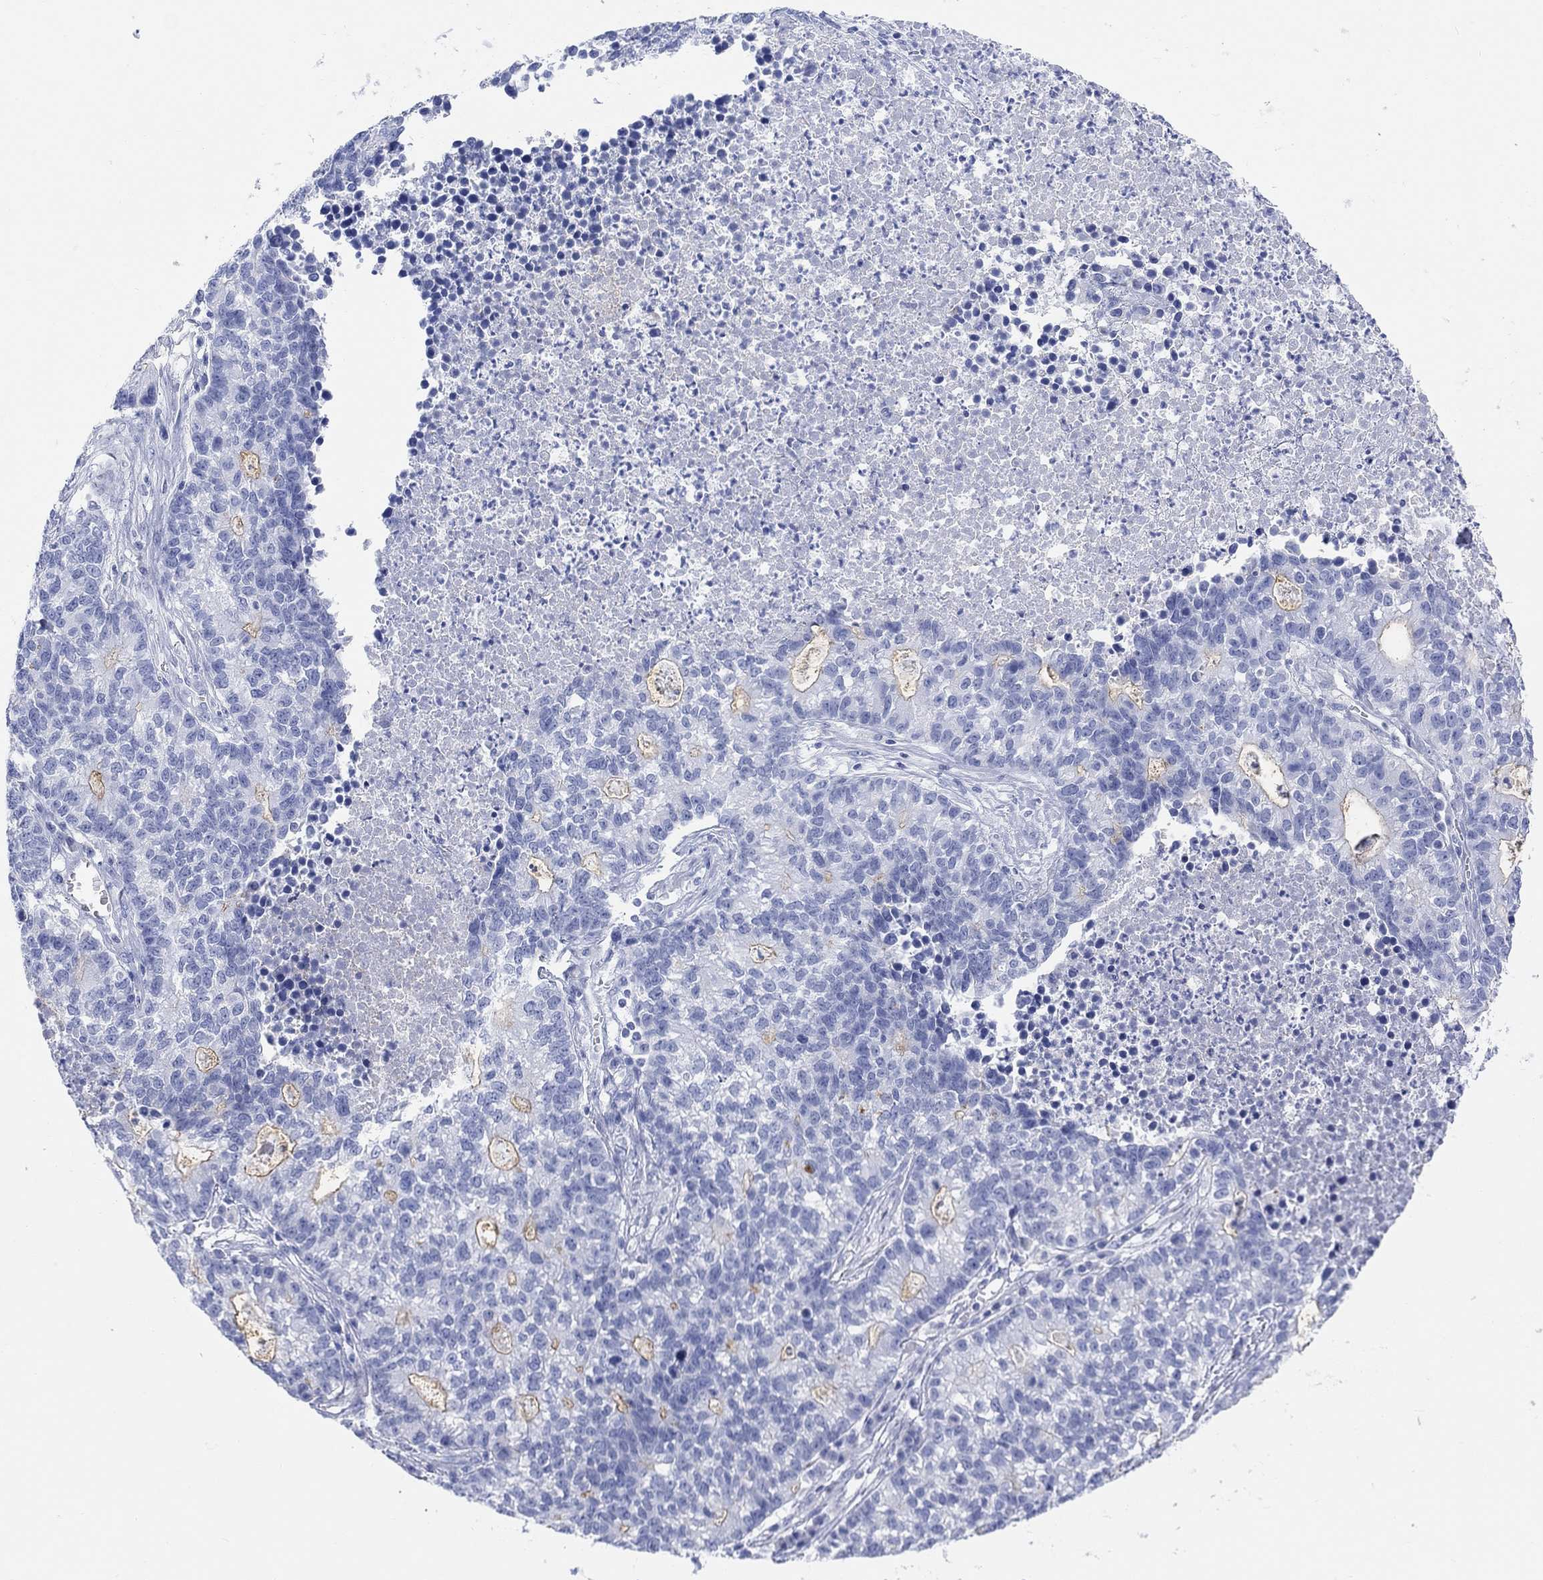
{"staining": {"intensity": "weak", "quantity": "<25%", "location": "cytoplasmic/membranous"}, "tissue": "lung cancer", "cell_type": "Tumor cells", "image_type": "cancer", "snomed": [{"axis": "morphology", "description": "Adenocarcinoma, NOS"}, {"axis": "topography", "description": "Lung"}], "caption": "This is an immunohistochemistry image of lung adenocarcinoma. There is no positivity in tumor cells.", "gene": "XIRP2", "patient": {"sex": "male", "age": 57}}